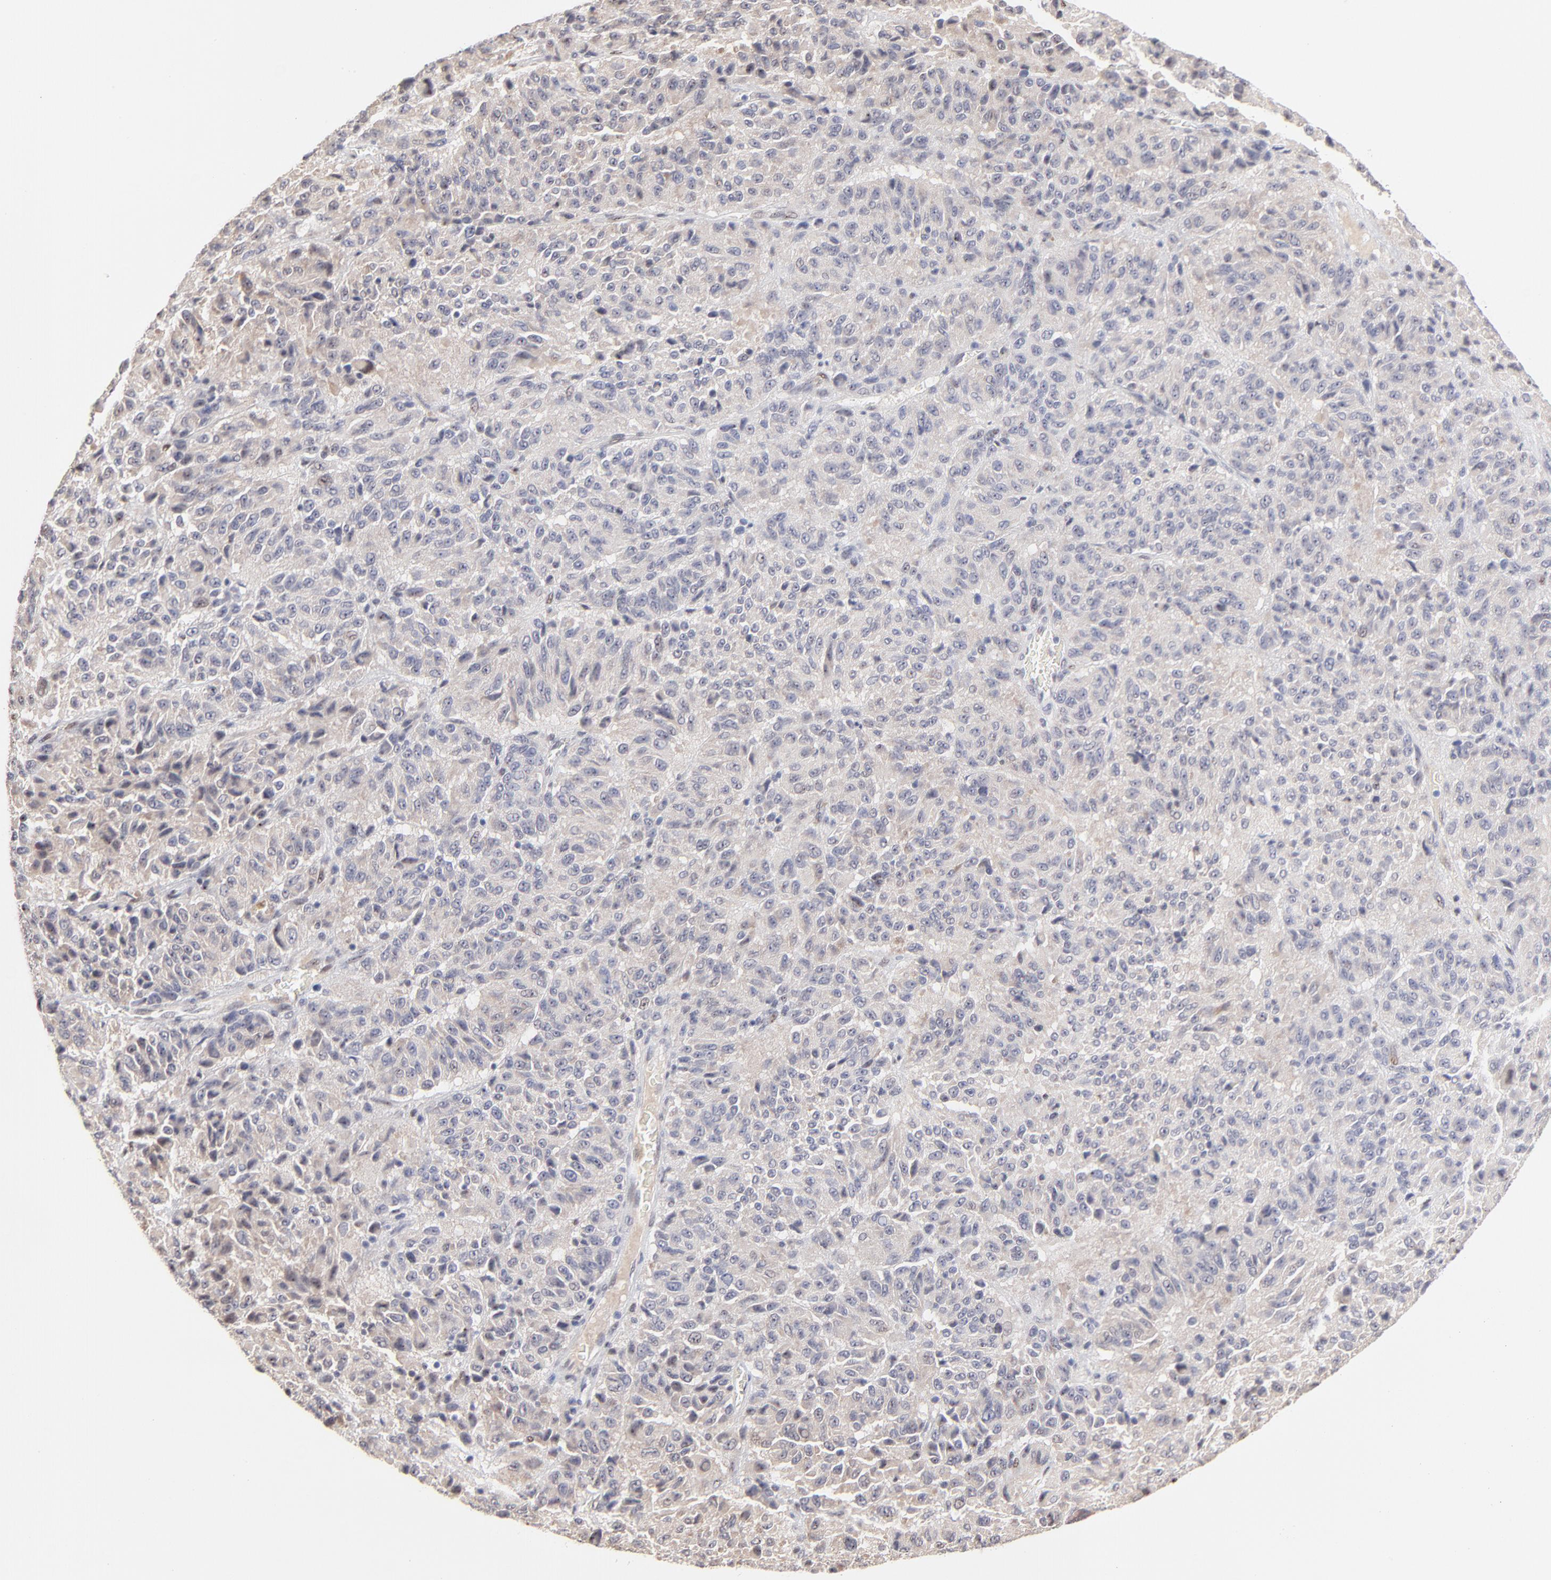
{"staining": {"intensity": "negative", "quantity": "none", "location": "none"}, "tissue": "melanoma", "cell_type": "Tumor cells", "image_type": "cancer", "snomed": [{"axis": "morphology", "description": "Malignant melanoma, Metastatic site"}, {"axis": "topography", "description": "Lung"}], "caption": "The image exhibits no significant positivity in tumor cells of malignant melanoma (metastatic site).", "gene": "STAT3", "patient": {"sex": "male", "age": 64}}